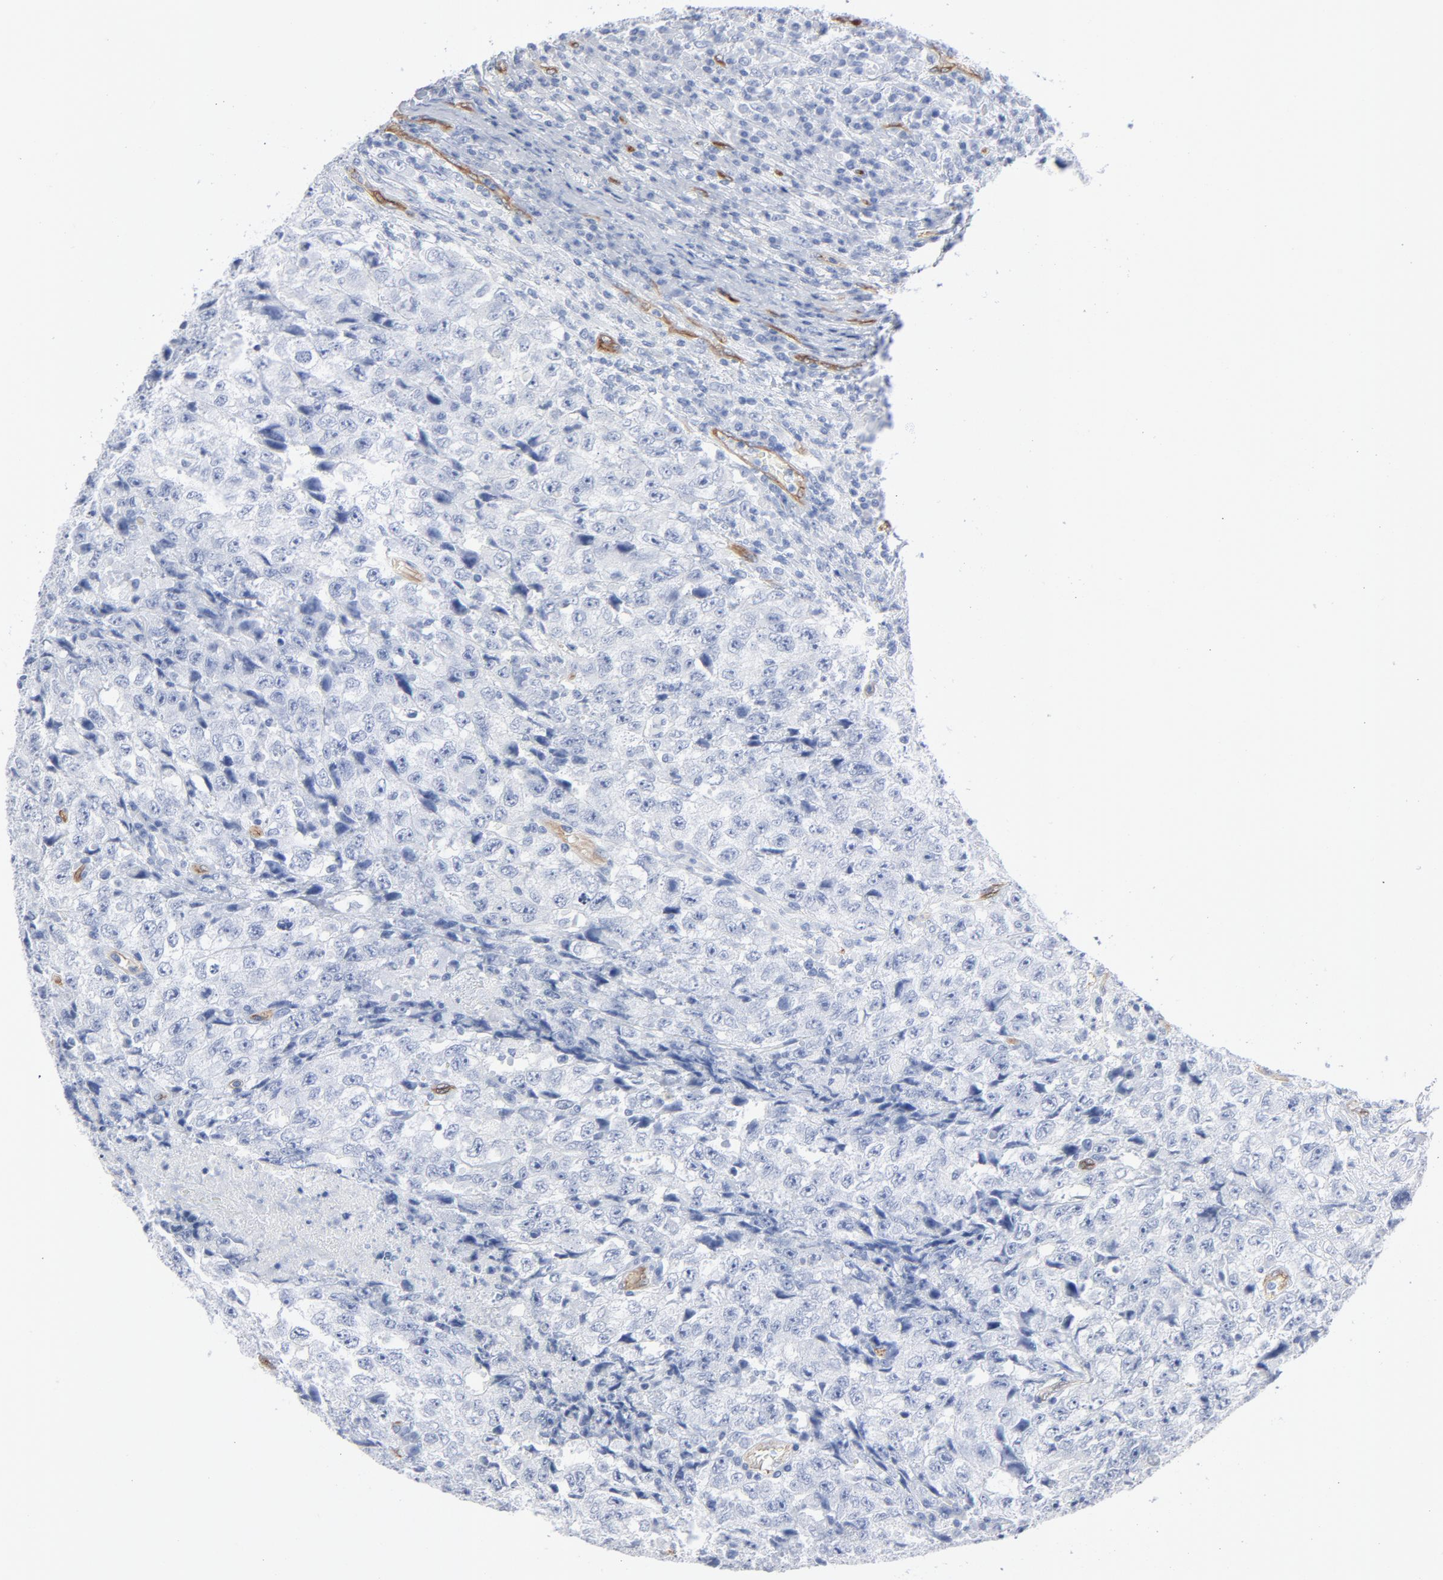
{"staining": {"intensity": "negative", "quantity": "none", "location": "none"}, "tissue": "testis cancer", "cell_type": "Tumor cells", "image_type": "cancer", "snomed": [{"axis": "morphology", "description": "Necrosis, NOS"}, {"axis": "morphology", "description": "Carcinoma, Embryonal, NOS"}, {"axis": "topography", "description": "Testis"}], "caption": "Immunohistochemical staining of human testis cancer exhibits no significant expression in tumor cells. (DAB immunohistochemistry with hematoxylin counter stain).", "gene": "SHANK3", "patient": {"sex": "male", "age": 19}}